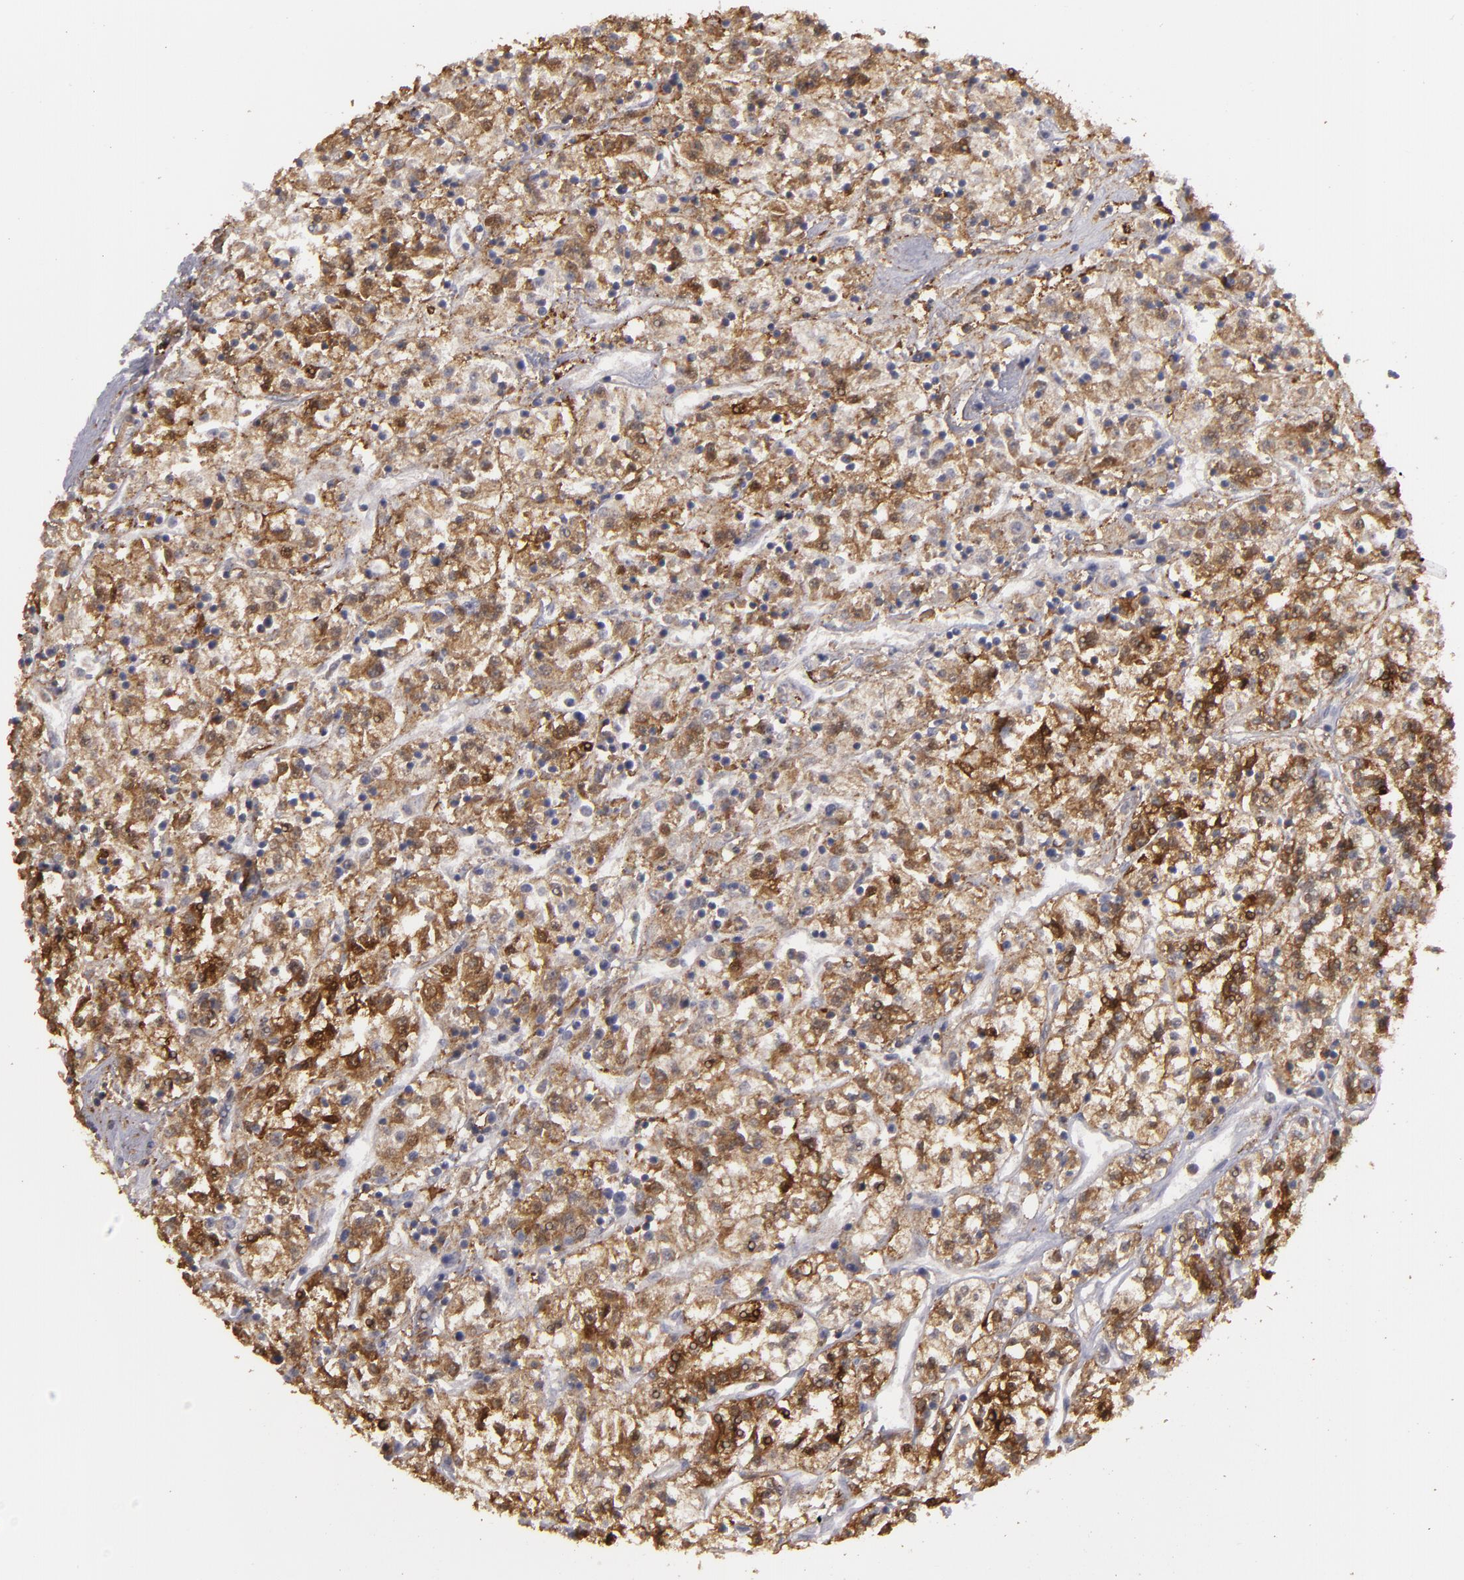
{"staining": {"intensity": "strong", "quantity": ">75%", "location": "cytoplasmic/membranous"}, "tissue": "renal cancer", "cell_type": "Tumor cells", "image_type": "cancer", "snomed": [{"axis": "morphology", "description": "Adenocarcinoma, NOS"}, {"axis": "topography", "description": "Kidney"}], "caption": "A histopathology image of human renal cancer (adenocarcinoma) stained for a protein reveals strong cytoplasmic/membranous brown staining in tumor cells. (DAB IHC with brightfield microscopy, high magnification).", "gene": "SEMA3G", "patient": {"sex": "female", "age": 76}}